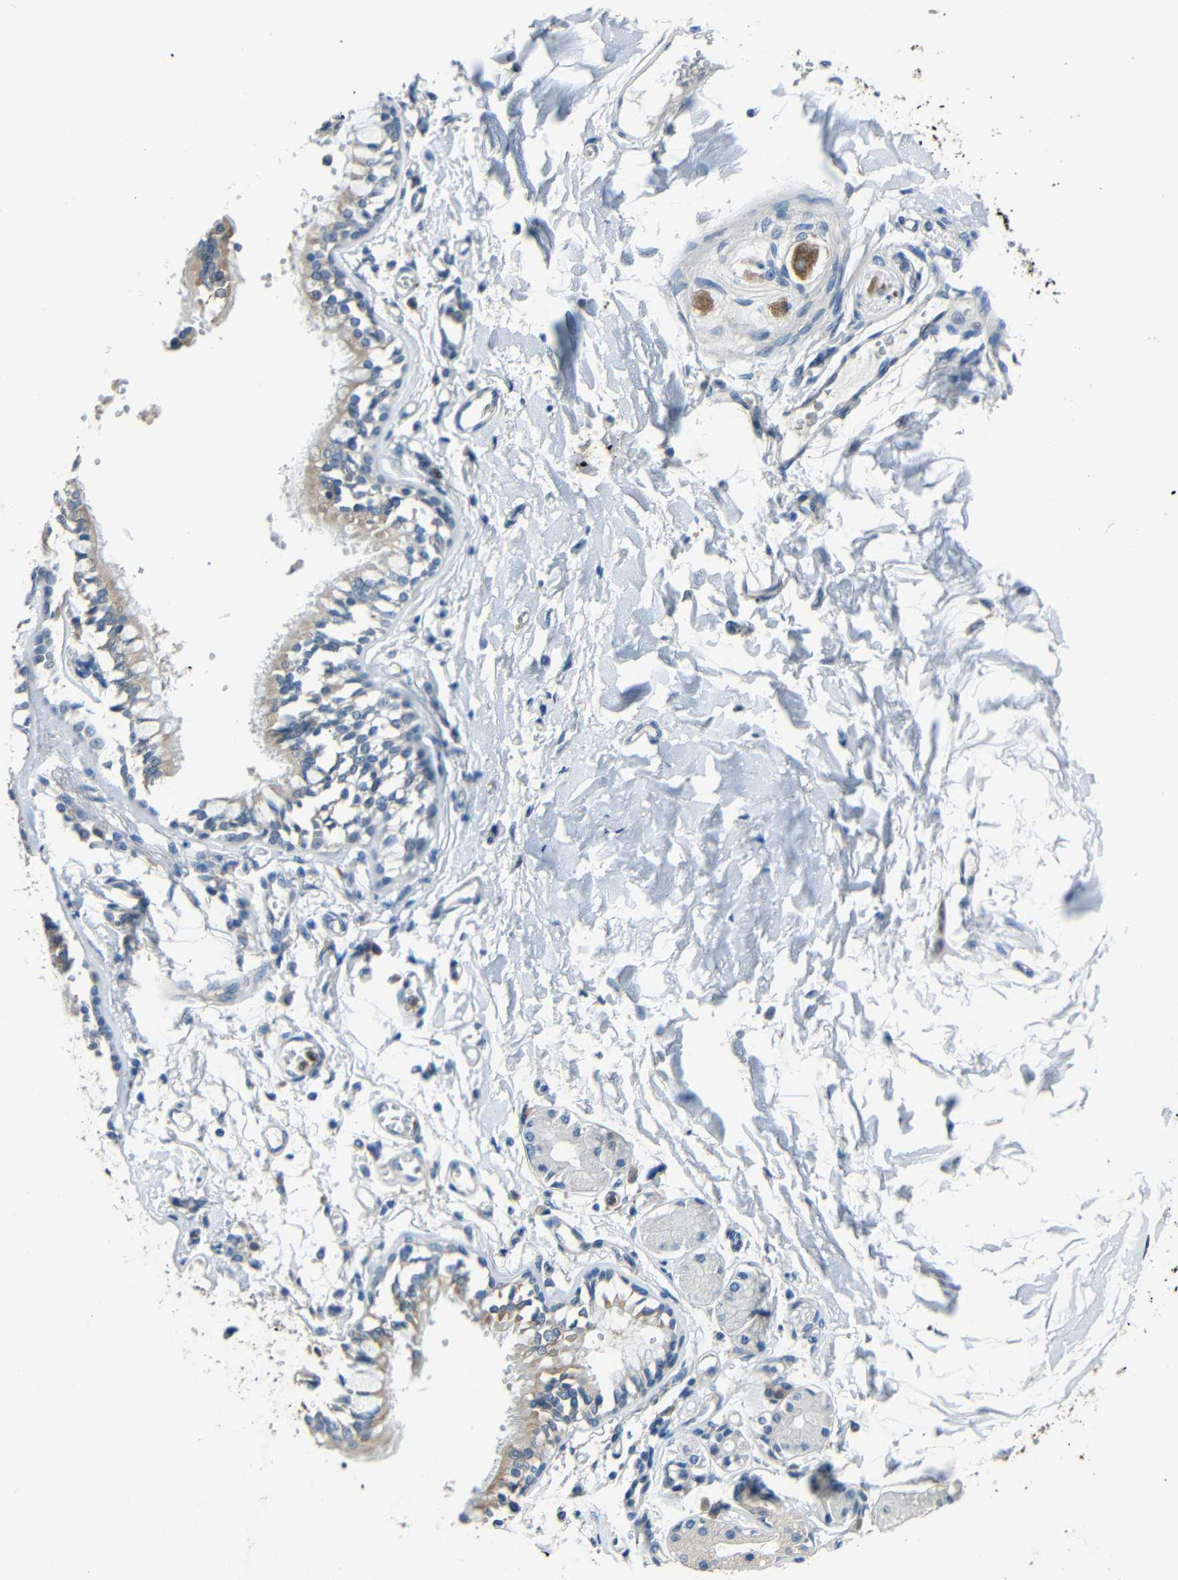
{"staining": {"intensity": "weak", "quantity": ">75%", "location": "cytoplasmic/membranous"}, "tissue": "bronchus", "cell_type": "Respiratory epithelial cells", "image_type": "normal", "snomed": [{"axis": "morphology", "description": "Normal tissue, NOS"}, {"axis": "topography", "description": "Bronchus"}, {"axis": "topography", "description": "Lung"}], "caption": "Immunohistochemical staining of unremarkable human bronchus reveals >75% levels of weak cytoplasmic/membranous protein expression in approximately >75% of respiratory epithelial cells. The protein of interest is stained brown, and the nuclei are stained in blue (DAB IHC with brightfield microscopy, high magnification).", "gene": "STBD1", "patient": {"sex": "female", "age": 56}}